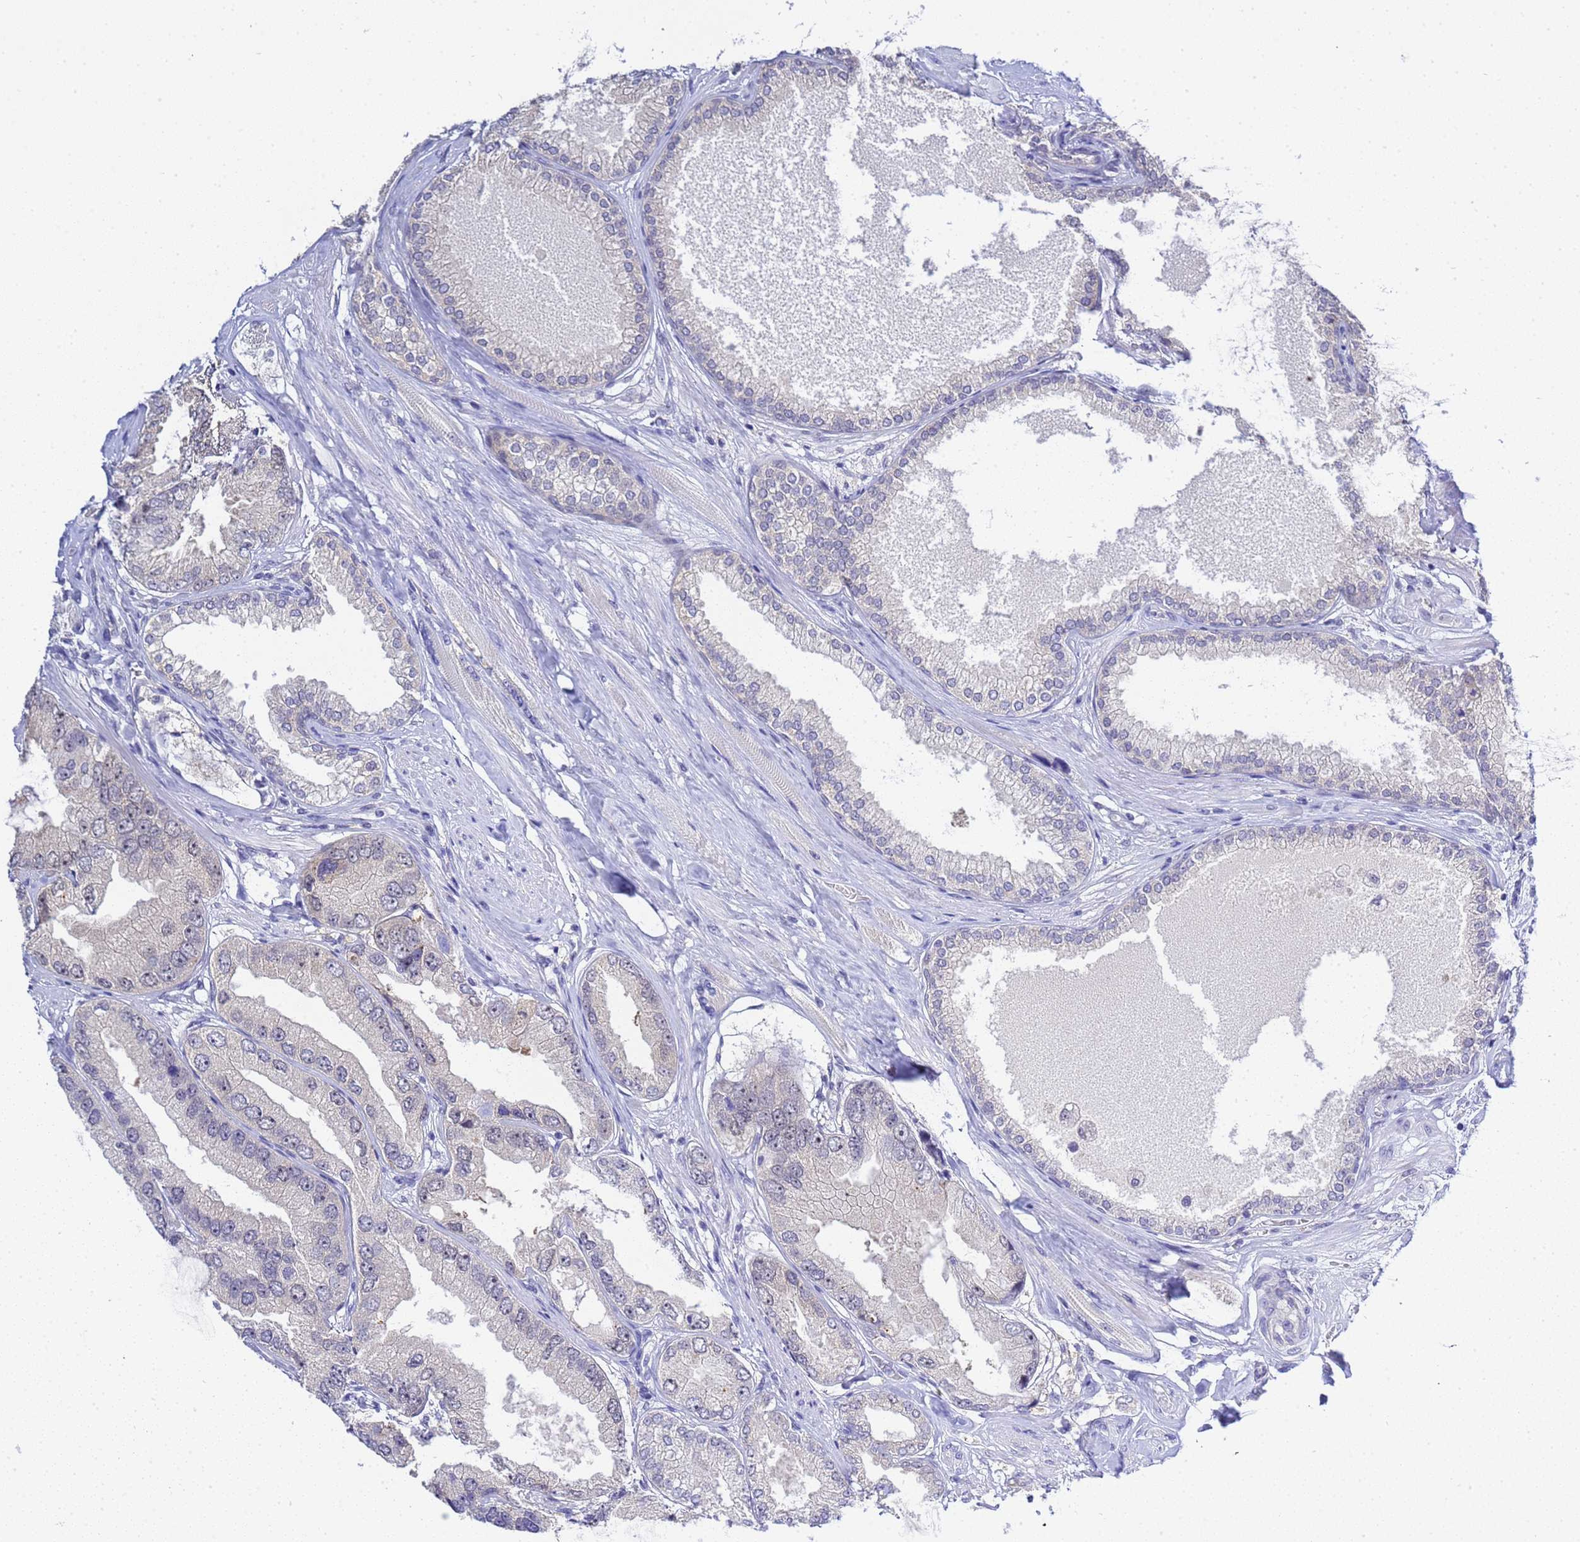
{"staining": {"intensity": "negative", "quantity": "none", "location": "none"}, "tissue": "prostate cancer", "cell_type": "Tumor cells", "image_type": "cancer", "snomed": [{"axis": "morphology", "description": "Adenocarcinoma, High grade"}, {"axis": "topography", "description": "Prostate"}], "caption": "High magnification brightfield microscopy of prostate cancer stained with DAB (3,3'-diaminobenzidine) (brown) and counterstained with hematoxylin (blue): tumor cells show no significant staining.", "gene": "ACTL6B", "patient": {"sex": "male", "age": 71}}